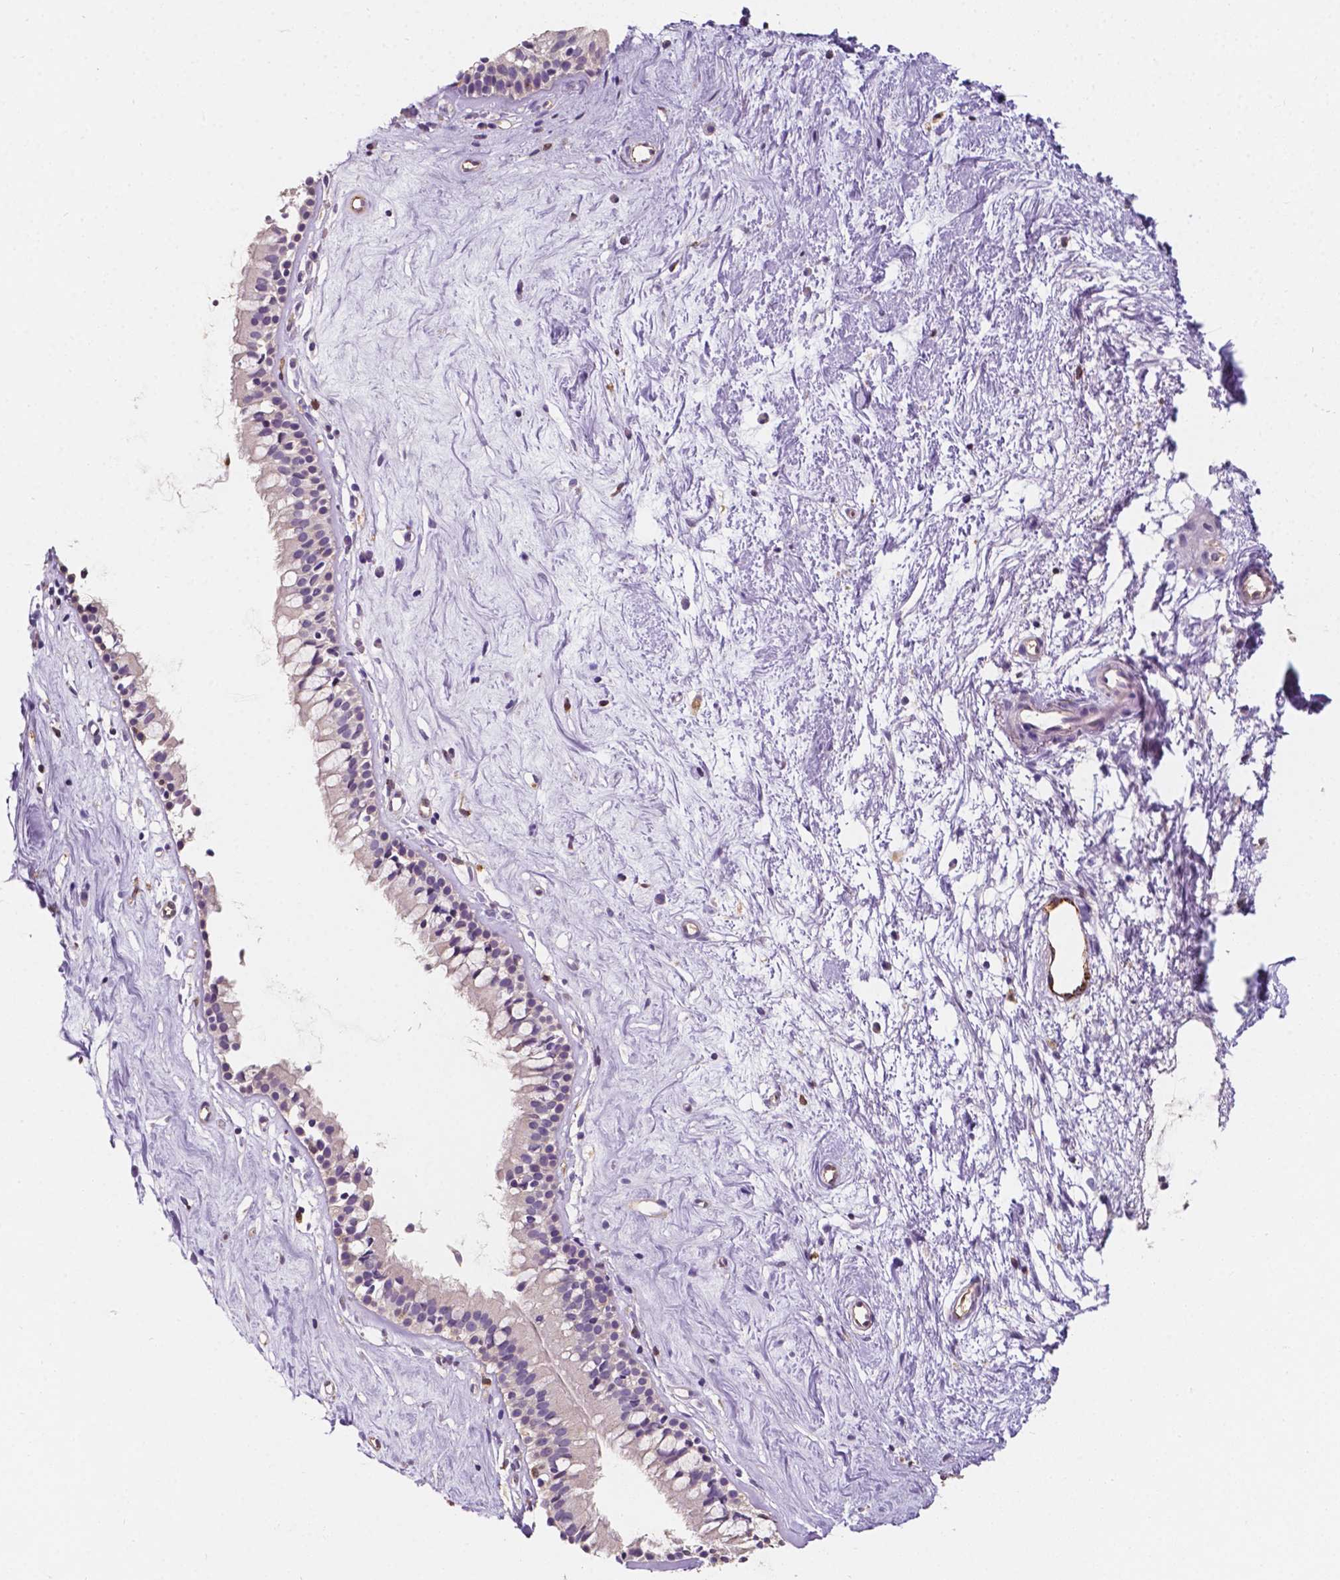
{"staining": {"intensity": "negative", "quantity": "none", "location": "none"}, "tissue": "nasopharynx", "cell_type": "Respiratory epithelial cells", "image_type": "normal", "snomed": [{"axis": "morphology", "description": "Normal tissue, NOS"}, {"axis": "topography", "description": "Nasopharynx"}], "caption": "The photomicrograph demonstrates no significant positivity in respiratory epithelial cells of nasopharynx.", "gene": "SLC22A4", "patient": {"sex": "female", "age": 52}}